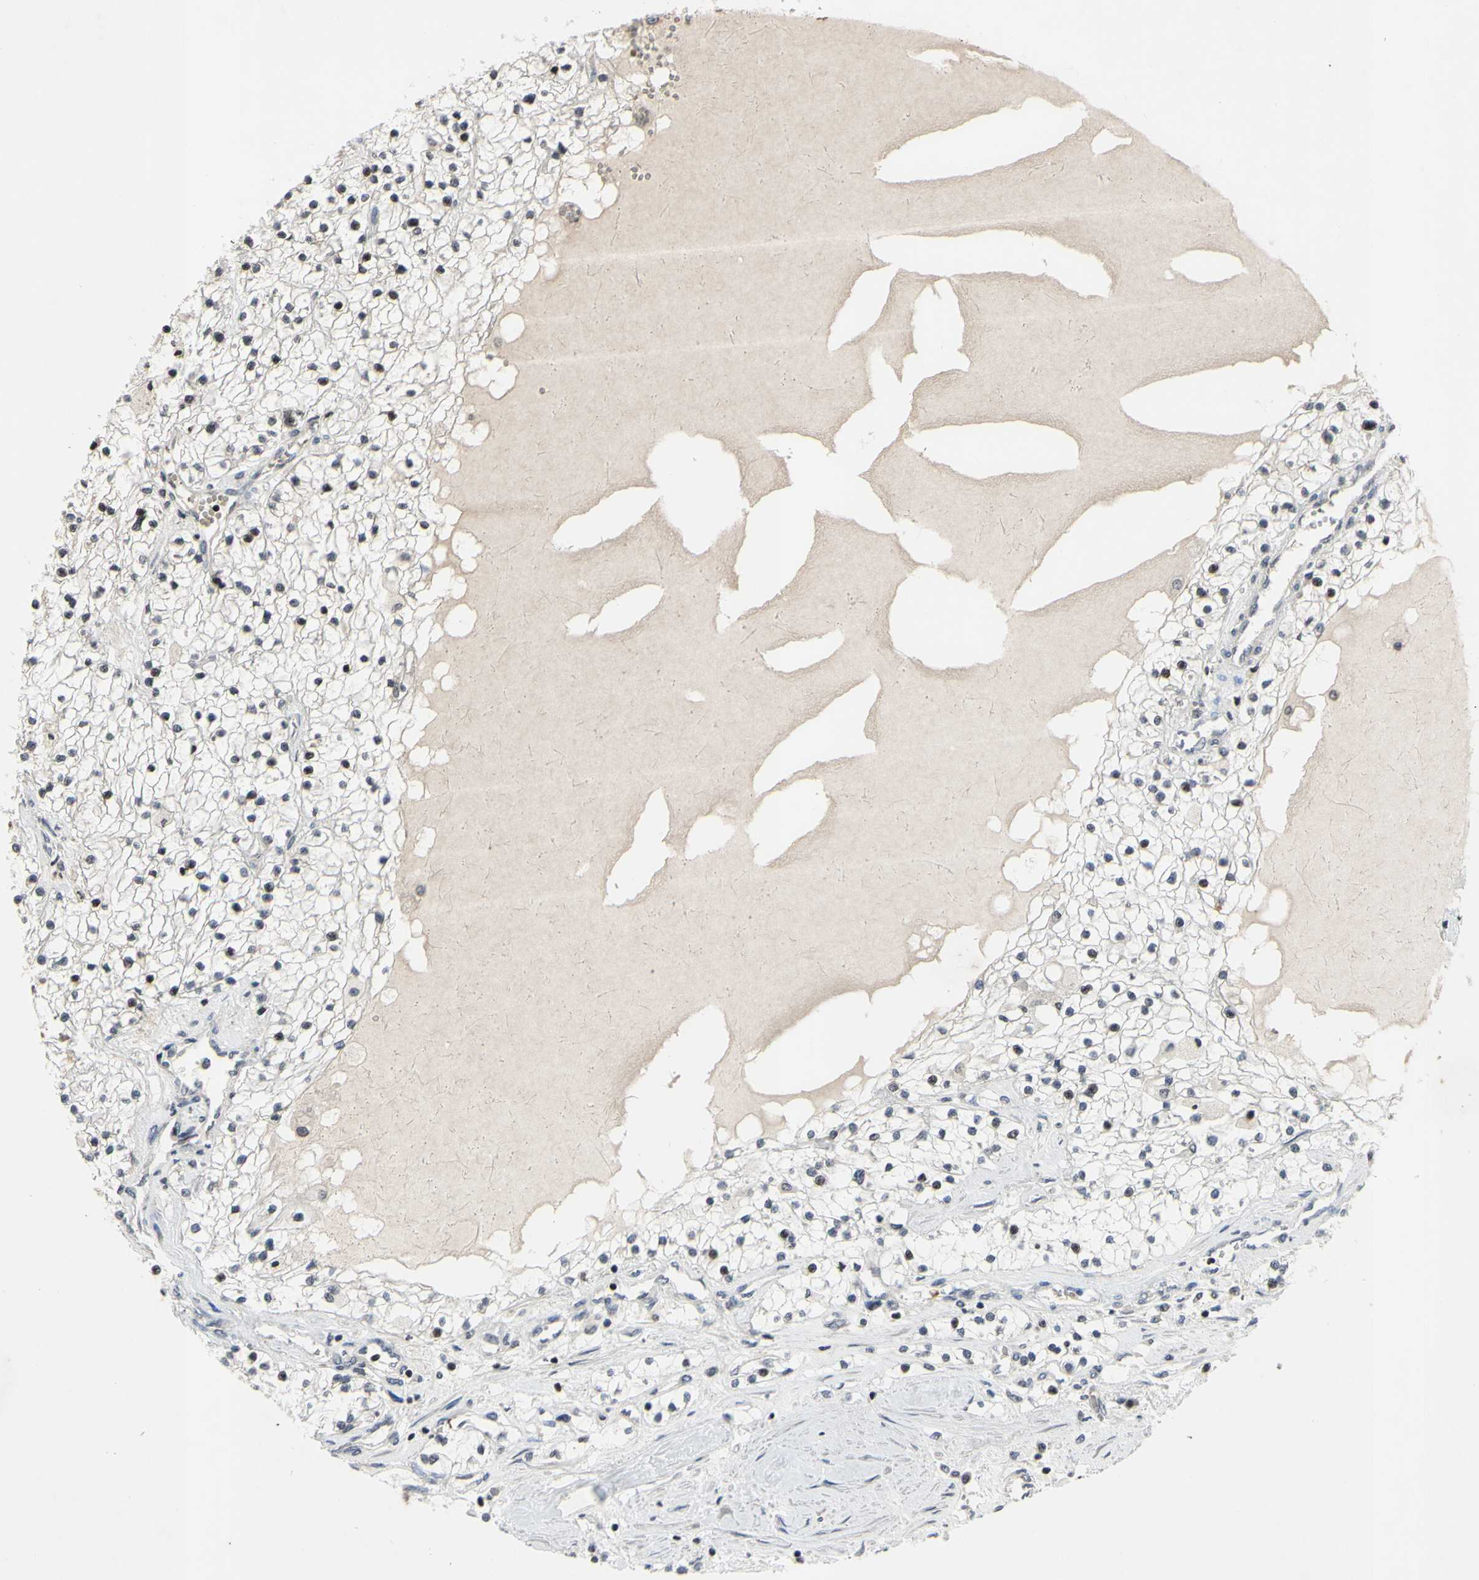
{"staining": {"intensity": "strong", "quantity": "<25%", "location": "nuclear"}, "tissue": "renal cancer", "cell_type": "Tumor cells", "image_type": "cancer", "snomed": [{"axis": "morphology", "description": "Adenocarcinoma, NOS"}, {"axis": "topography", "description": "Kidney"}], "caption": "Immunohistochemistry histopathology image of neoplastic tissue: renal adenocarcinoma stained using immunohistochemistry exhibits medium levels of strong protein expression localized specifically in the nuclear of tumor cells, appearing as a nuclear brown color.", "gene": "ARG1", "patient": {"sex": "male", "age": 68}}